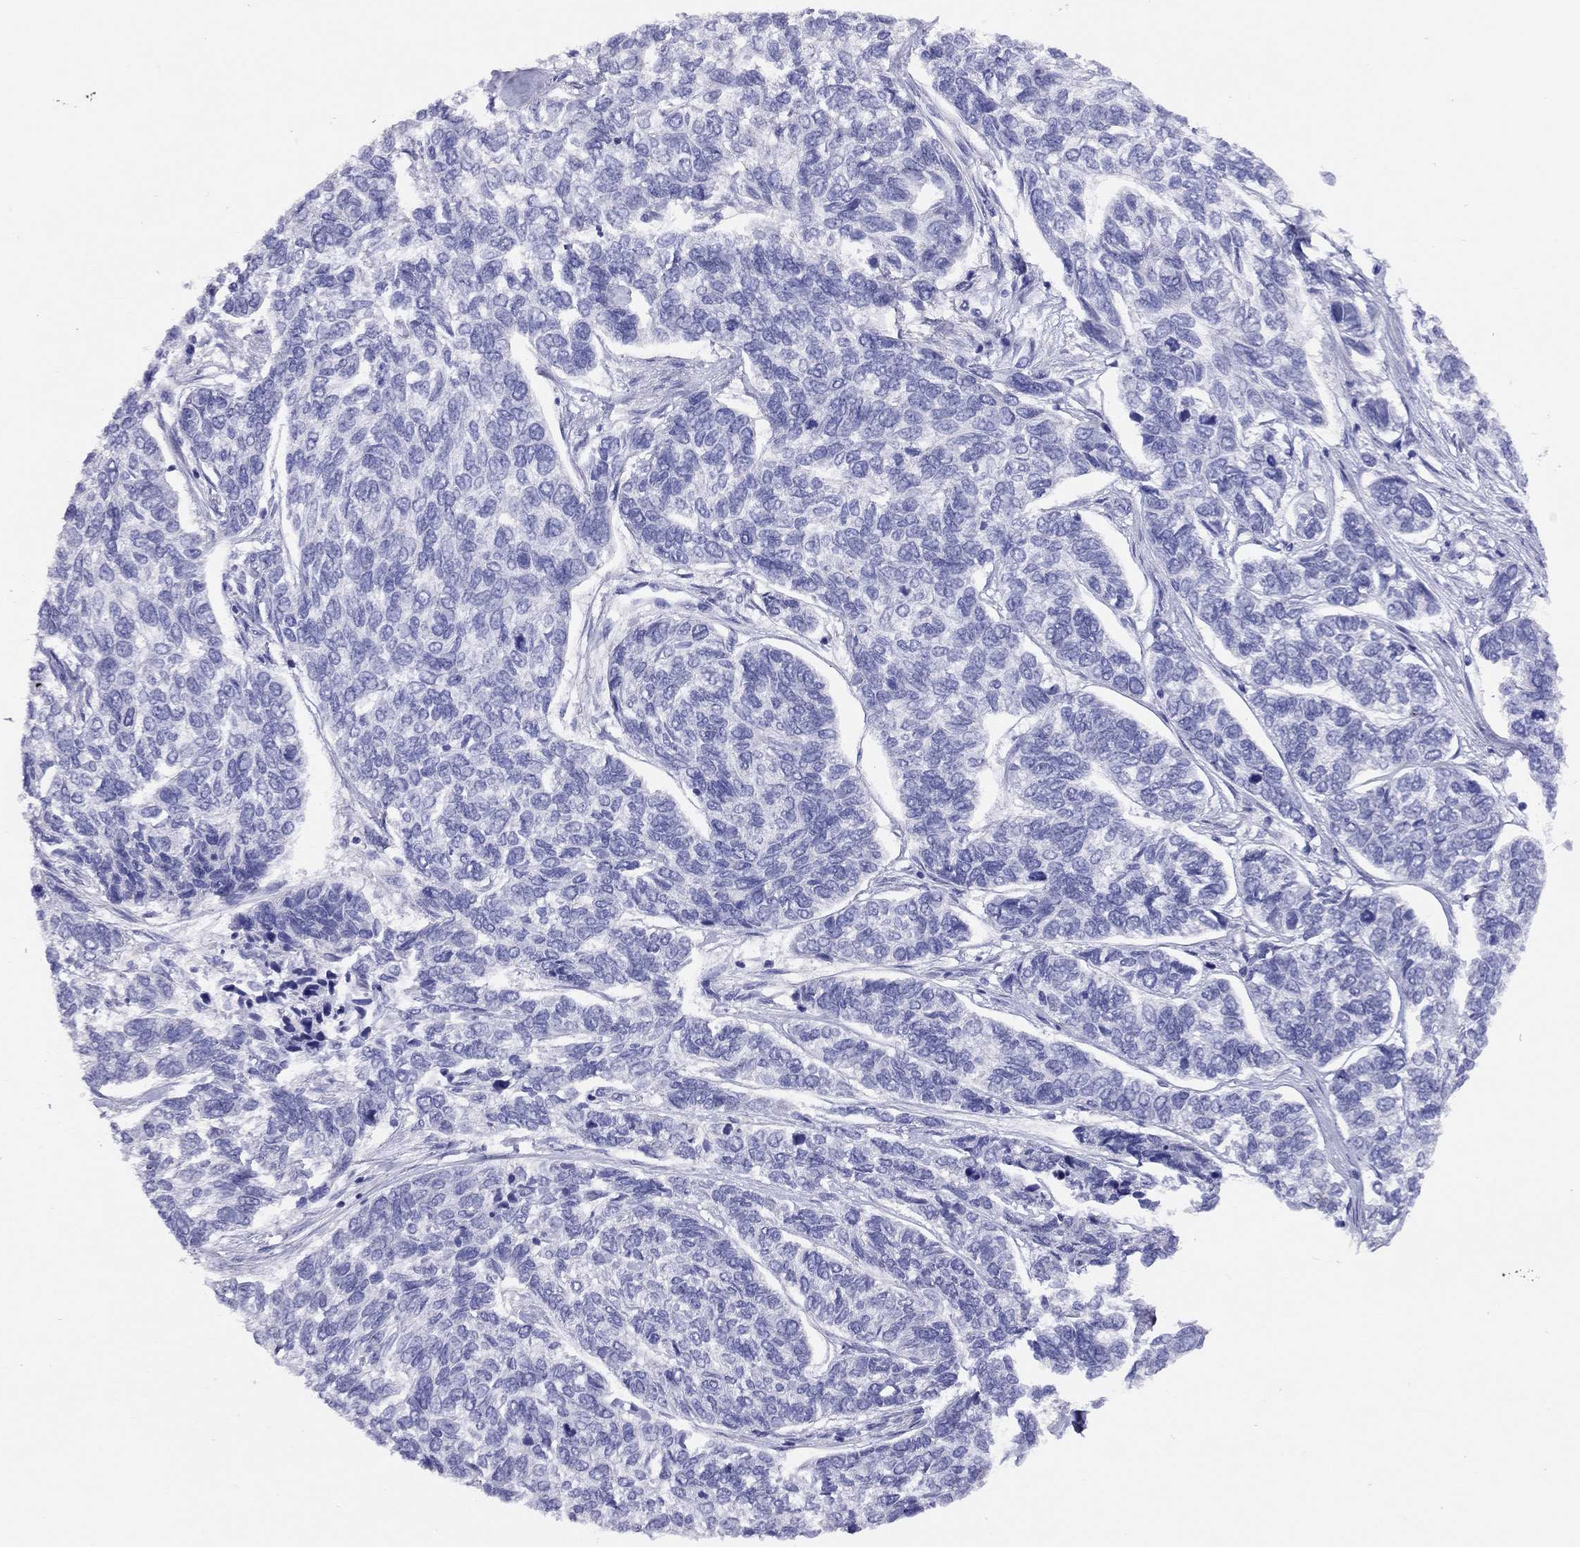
{"staining": {"intensity": "negative", "quantity": "none", "location": "none"}, "tissue": "skin cancer", "cell_type": "Tumor cells", "image_type": "cancer", "snomed": [{"axis": "morphology", "description": "Basal cell carcinoma"}, {"axis": "topography", "description": "Skin"}], "caption": "This is a photomicrograph of IHC staining of skin basal cell carcinoma, which shows no expression in tumor cells.", "gene": "LRIT2", "patient": {"sex": "female", "age": 65}}